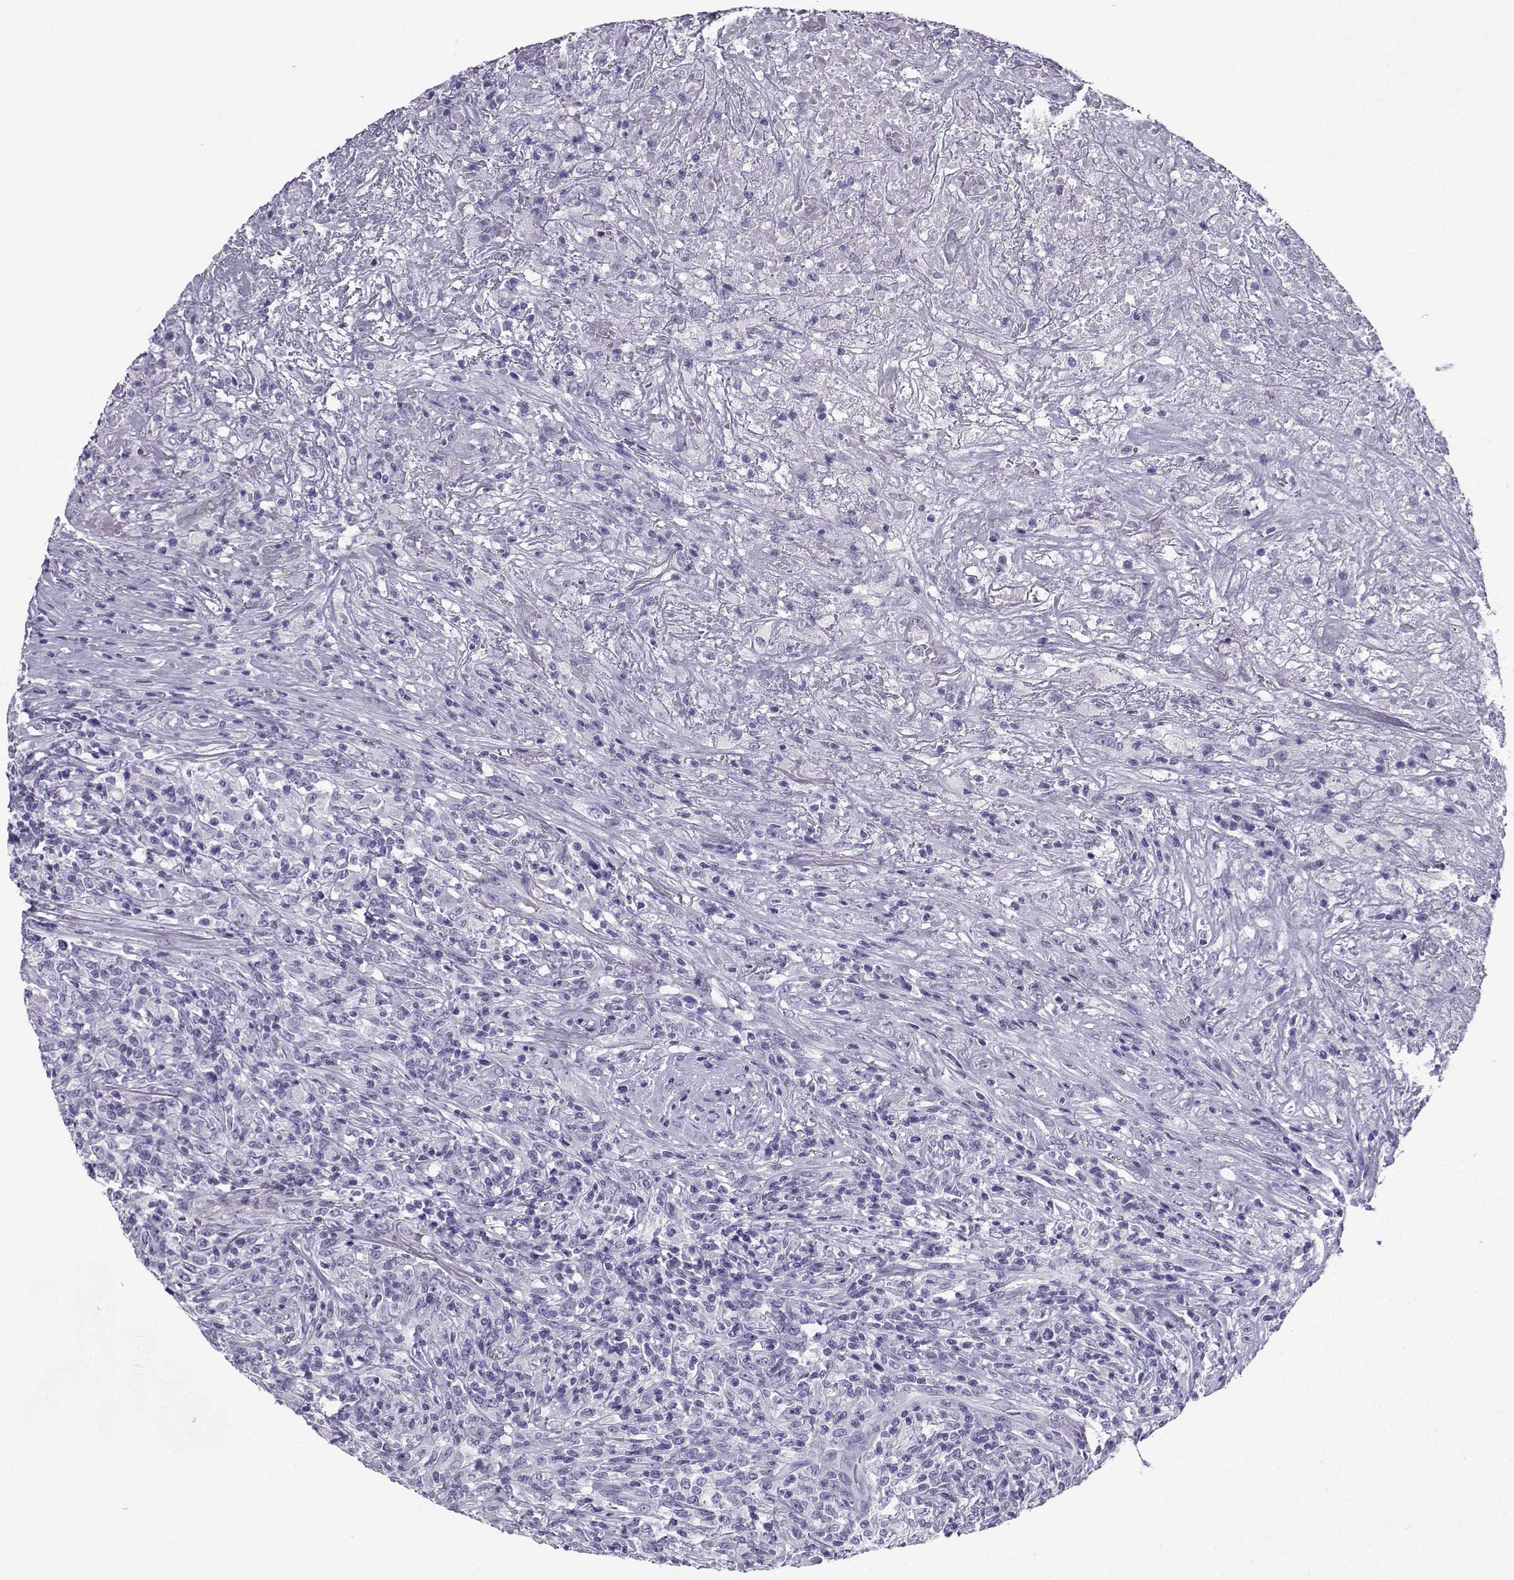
{"staining": {"intensity": "negative", "quantity": "none", "location": "none"}, "tissue": "lymphoma", "cell_type": "Tumor cells", "image_type": "cancer", "snomed": [{"axis": "morphology", "description": "Malignant lymphoma, non-Hodgkin's type, High grade"}, {"axis": "topography", "description": "Lung"}], "caption": "High magnification brightfield microscopy of lymphoma stained with DAB (3,3'-diaminobenzidine) (brown) and counterstained with hematoxylin (blue): tumor cells show no significant expression. The staining is performed using DAB (3,3'-diaminobenzidine) brown chromogen with nuclei counter-stained in using hematoxylin.", "gene": "SLC18A2", "patient": {"sex": "male", "age": 79}}